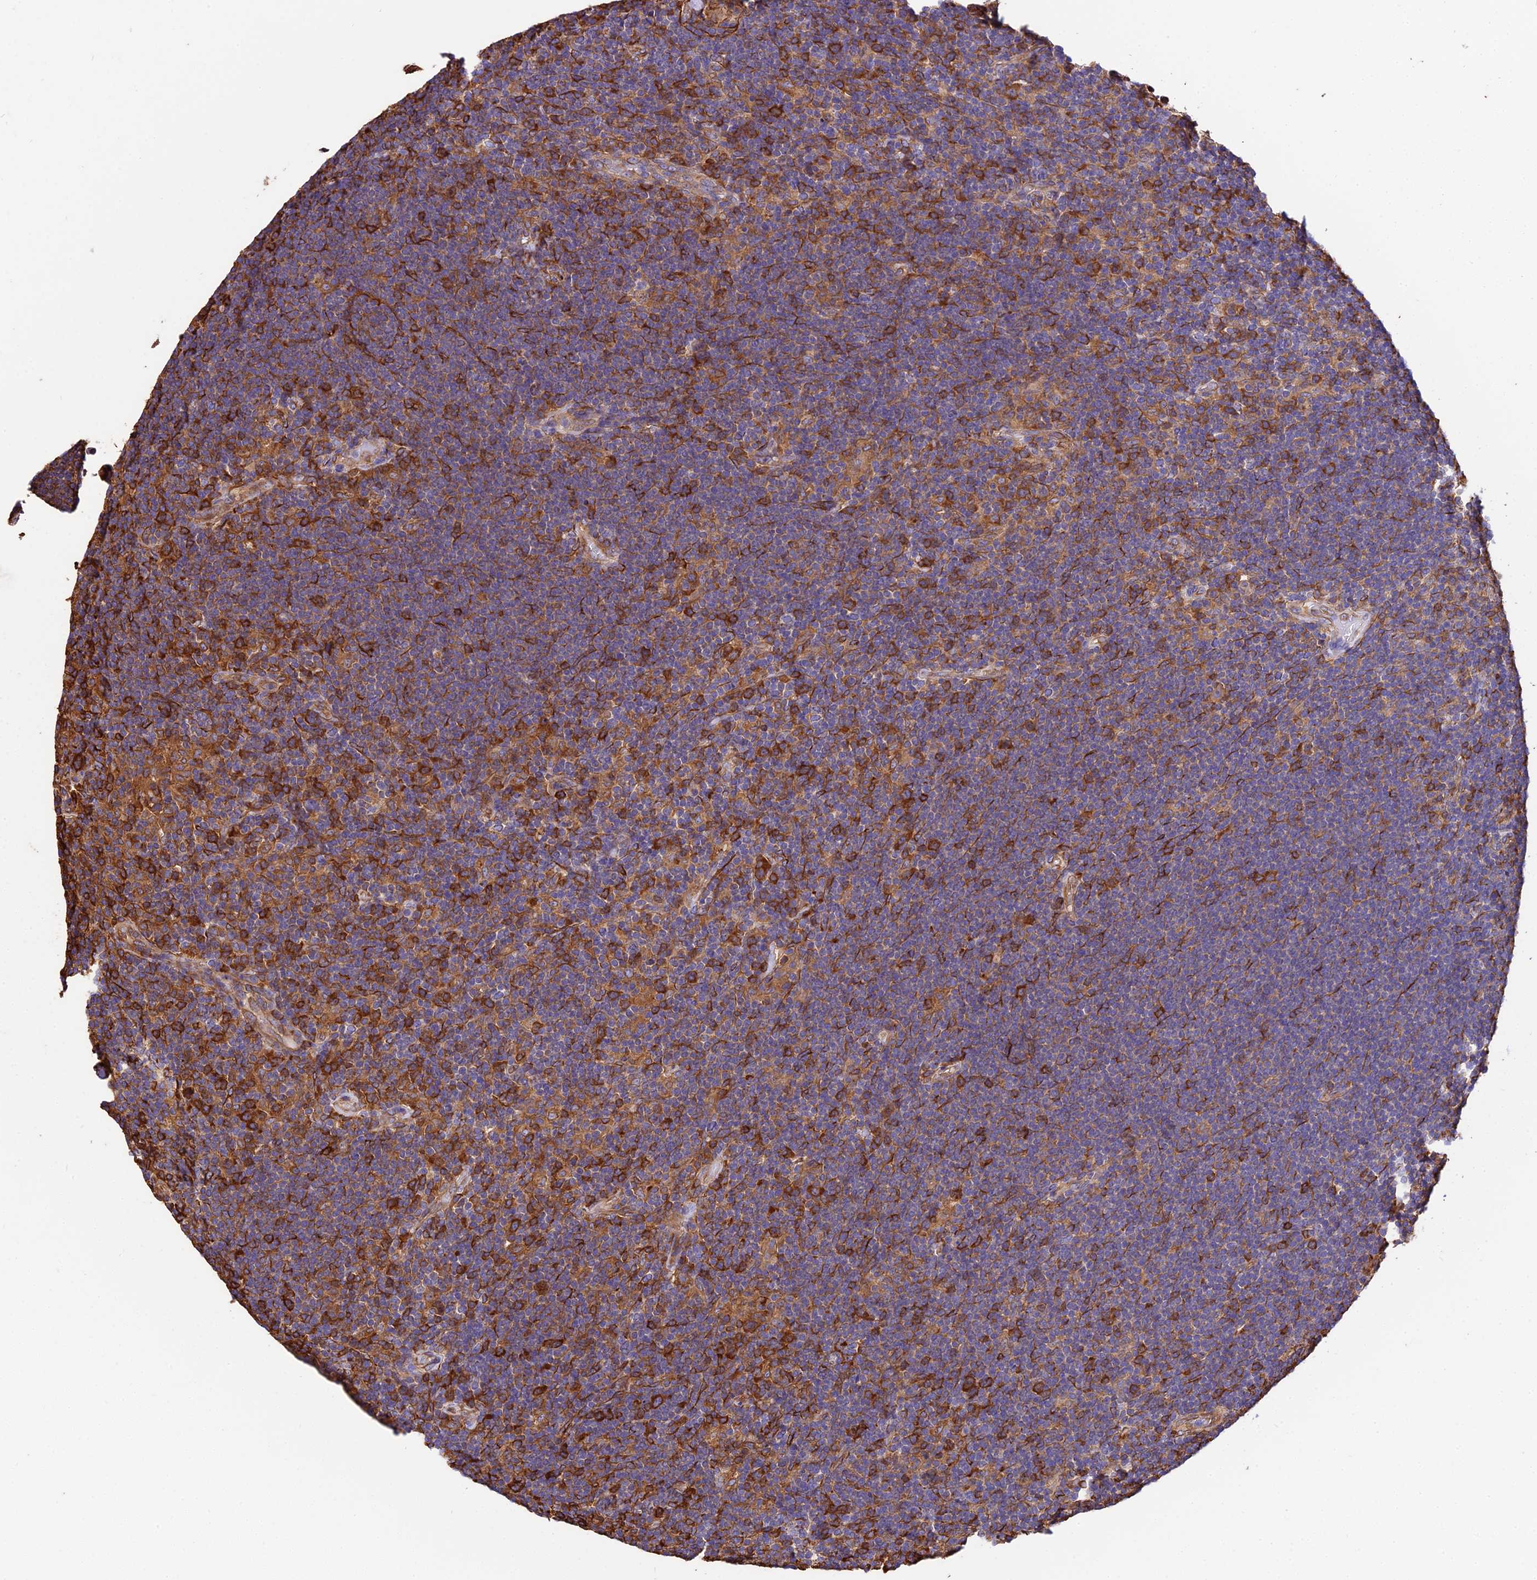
{"staining": {"intensity": "strong", "quantity": ">75%", "location": "cytoplasmic/membranous"}, "tissue": "lymphoma", "cell_type": "Tumor cells", "image_type": "cancer", "snomed": [{"axis": "morphology", "description": "Hodgkin's disease, NOS"}, {"axis": "topography", "description": "Lymph node"}], "caption": "The immunohistochemical stain highlights strong cytoplasmic/membranous staining in tumor cells of lymphoma tissue. The protein is stained brown, and the nuclei are stained in blue (DAB (3,3'-diaminobenzidine) IHC with brightfield microscopy, high magnification).", "gene": "TUBA3D", "patient": {"sex": "female", "age": 57}}